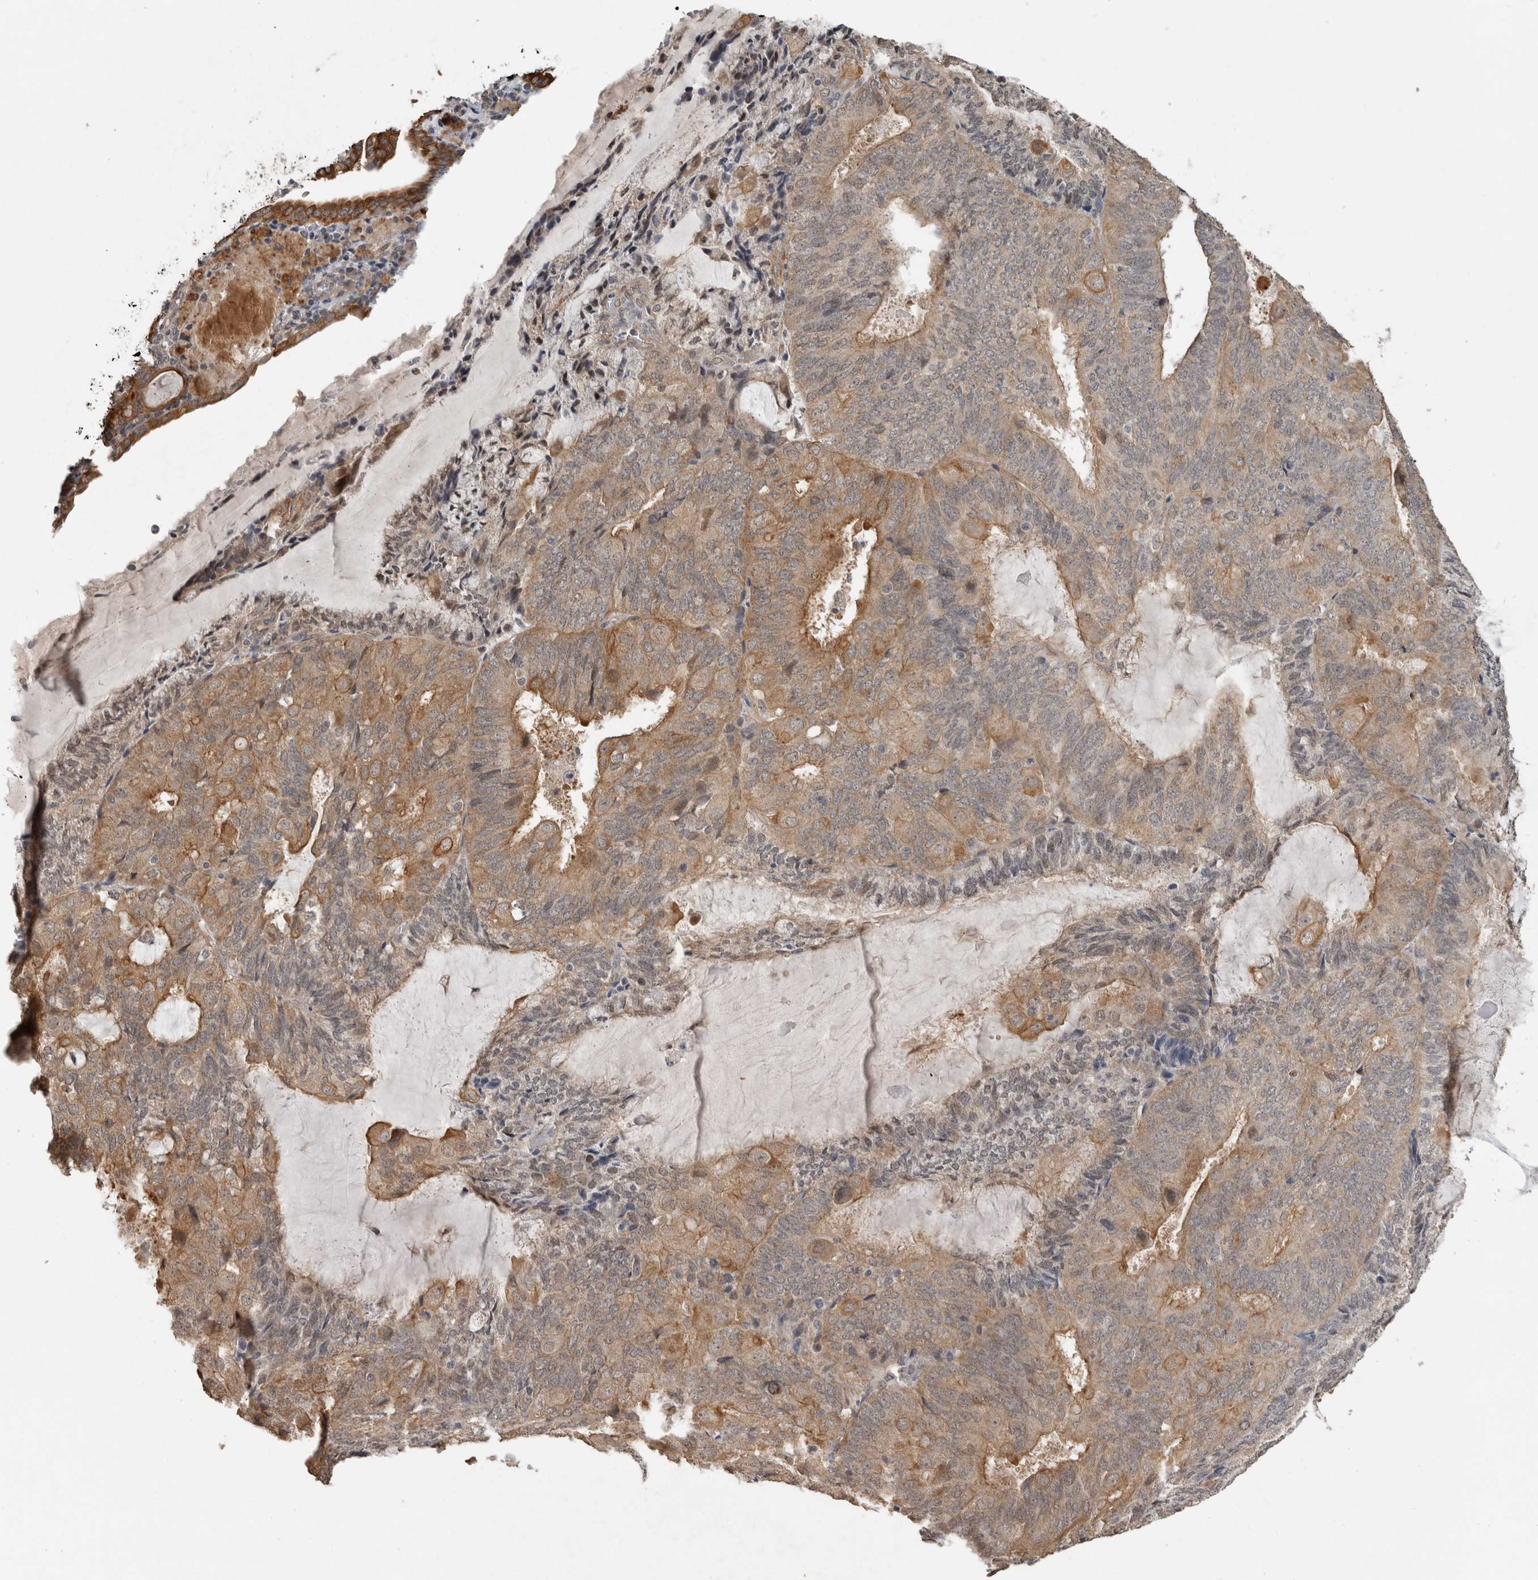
{"staining": {"intensity": "moderate", "quantity": "25%-75%", "location": "cytoplasmic/membranous"}, "tissue": "endometrial cancer", "cell_type": "Tumor cells", "image_type": "cancer", "snomed": [{"axis": "morphology", "description": "Adenocarcinoma, NOS"}, {"axis": "topography", "description": "Endometrium"}], "caption": "Endometrial cancer stained with a brown dye shows moderate cytoplasmic/membranous positive staining in about 25%-75% of tumor cells.", "gene": "RHPN1", "patient": {"sex": "female", "age": 81}}